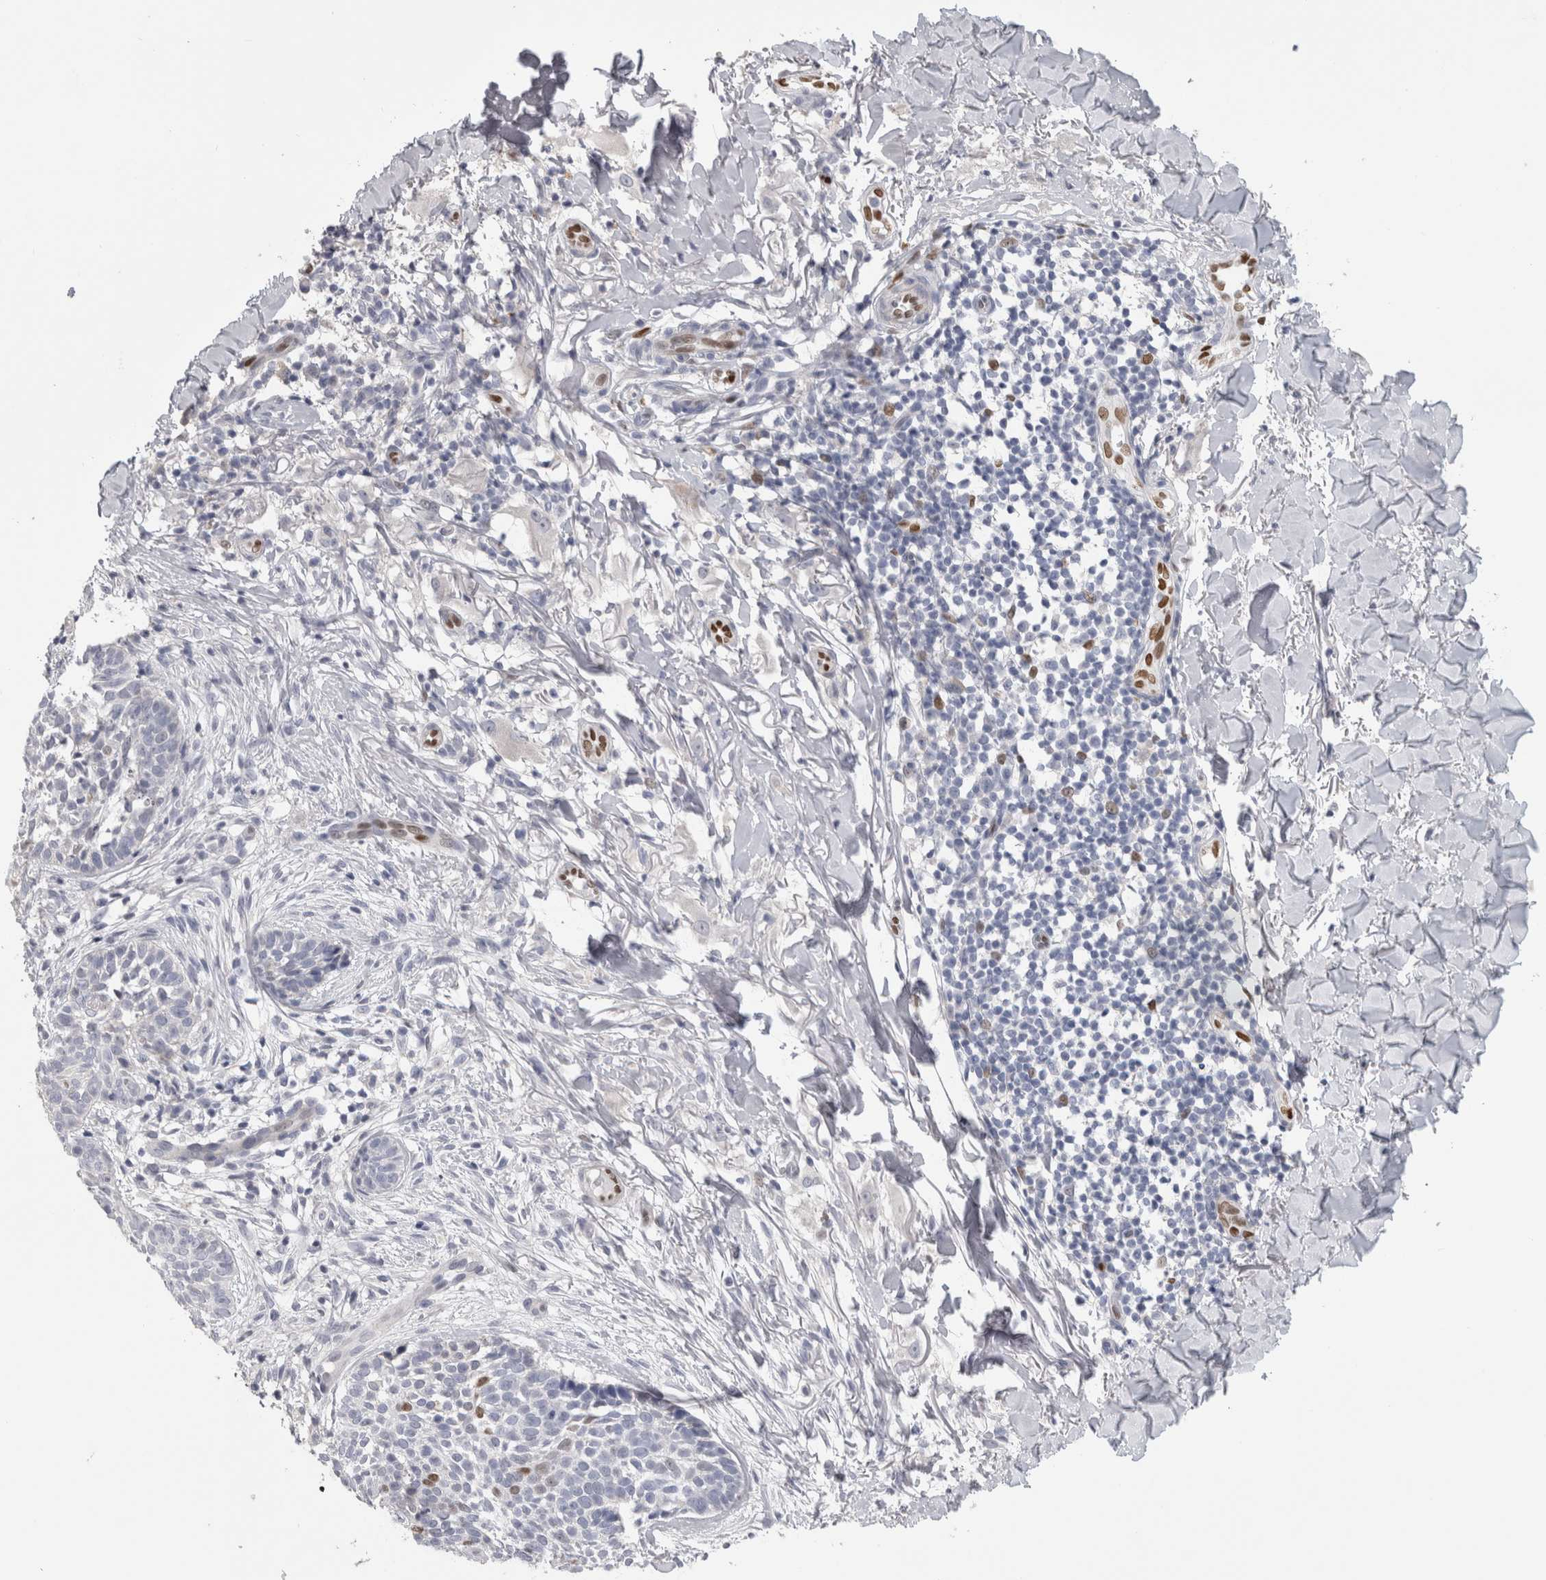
{"staining": {"intensity": "negative", "quantity": "none", "location": "none"}, "tissue": "skin cancer", "cell_type": "Tumor cells", "image_type": "cancer", "snomed": [{"axis": "morphology", "description": "Normal tissue, NOS"}, {"axis": "morphology", "description": "Basal cell carcinoma"}, {"axis": "topography", "description": "Skin"}], "caption": "DAB (3,3'-diaminobenzidine) immunohistochemical staining of human skin basal cell carcinoma reveals no significant positivity in tumor cells.", "gene": "IL33", "patient": {"sex": "male", "age": 67}}